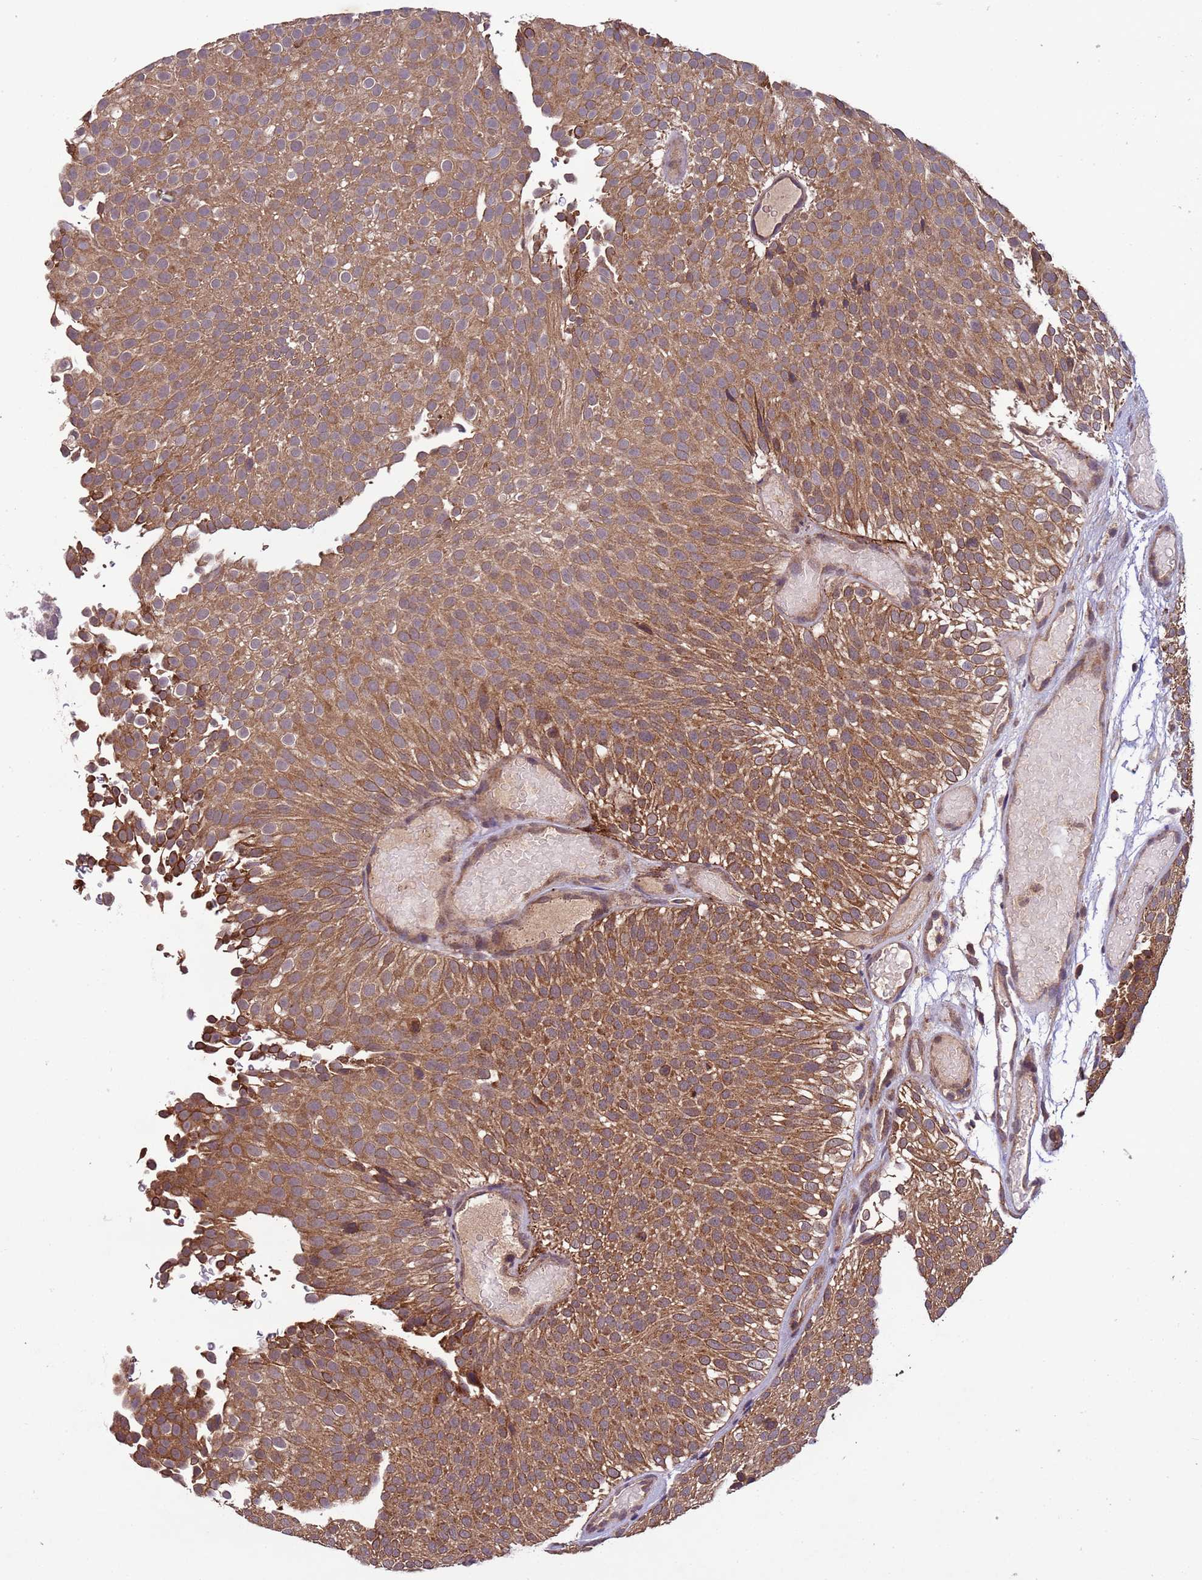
{"staining": {"intensity": "moderate", "quantity": ">75%", "location": "cytoplasmic/membranous"}, "tissue": "urothelial cancer", "cell_type": "Tumor cells", "image_type": "cancer", "snomed": [{"axis": "morphology", "description": "Urothelial carcinoma, Low grade"}, {"axis": "topography", "description": "Urinary bladder"}], "caption": "The image demonstrates a brown stain indicating the presence of a protein in the cytoplasmic/membranous of tumor cells in urothelial cancer. (IHC, brightfield microscopy, high magnification).", "gene": "FASTKD1", "patient": {"sex": "male", "age": 78}}